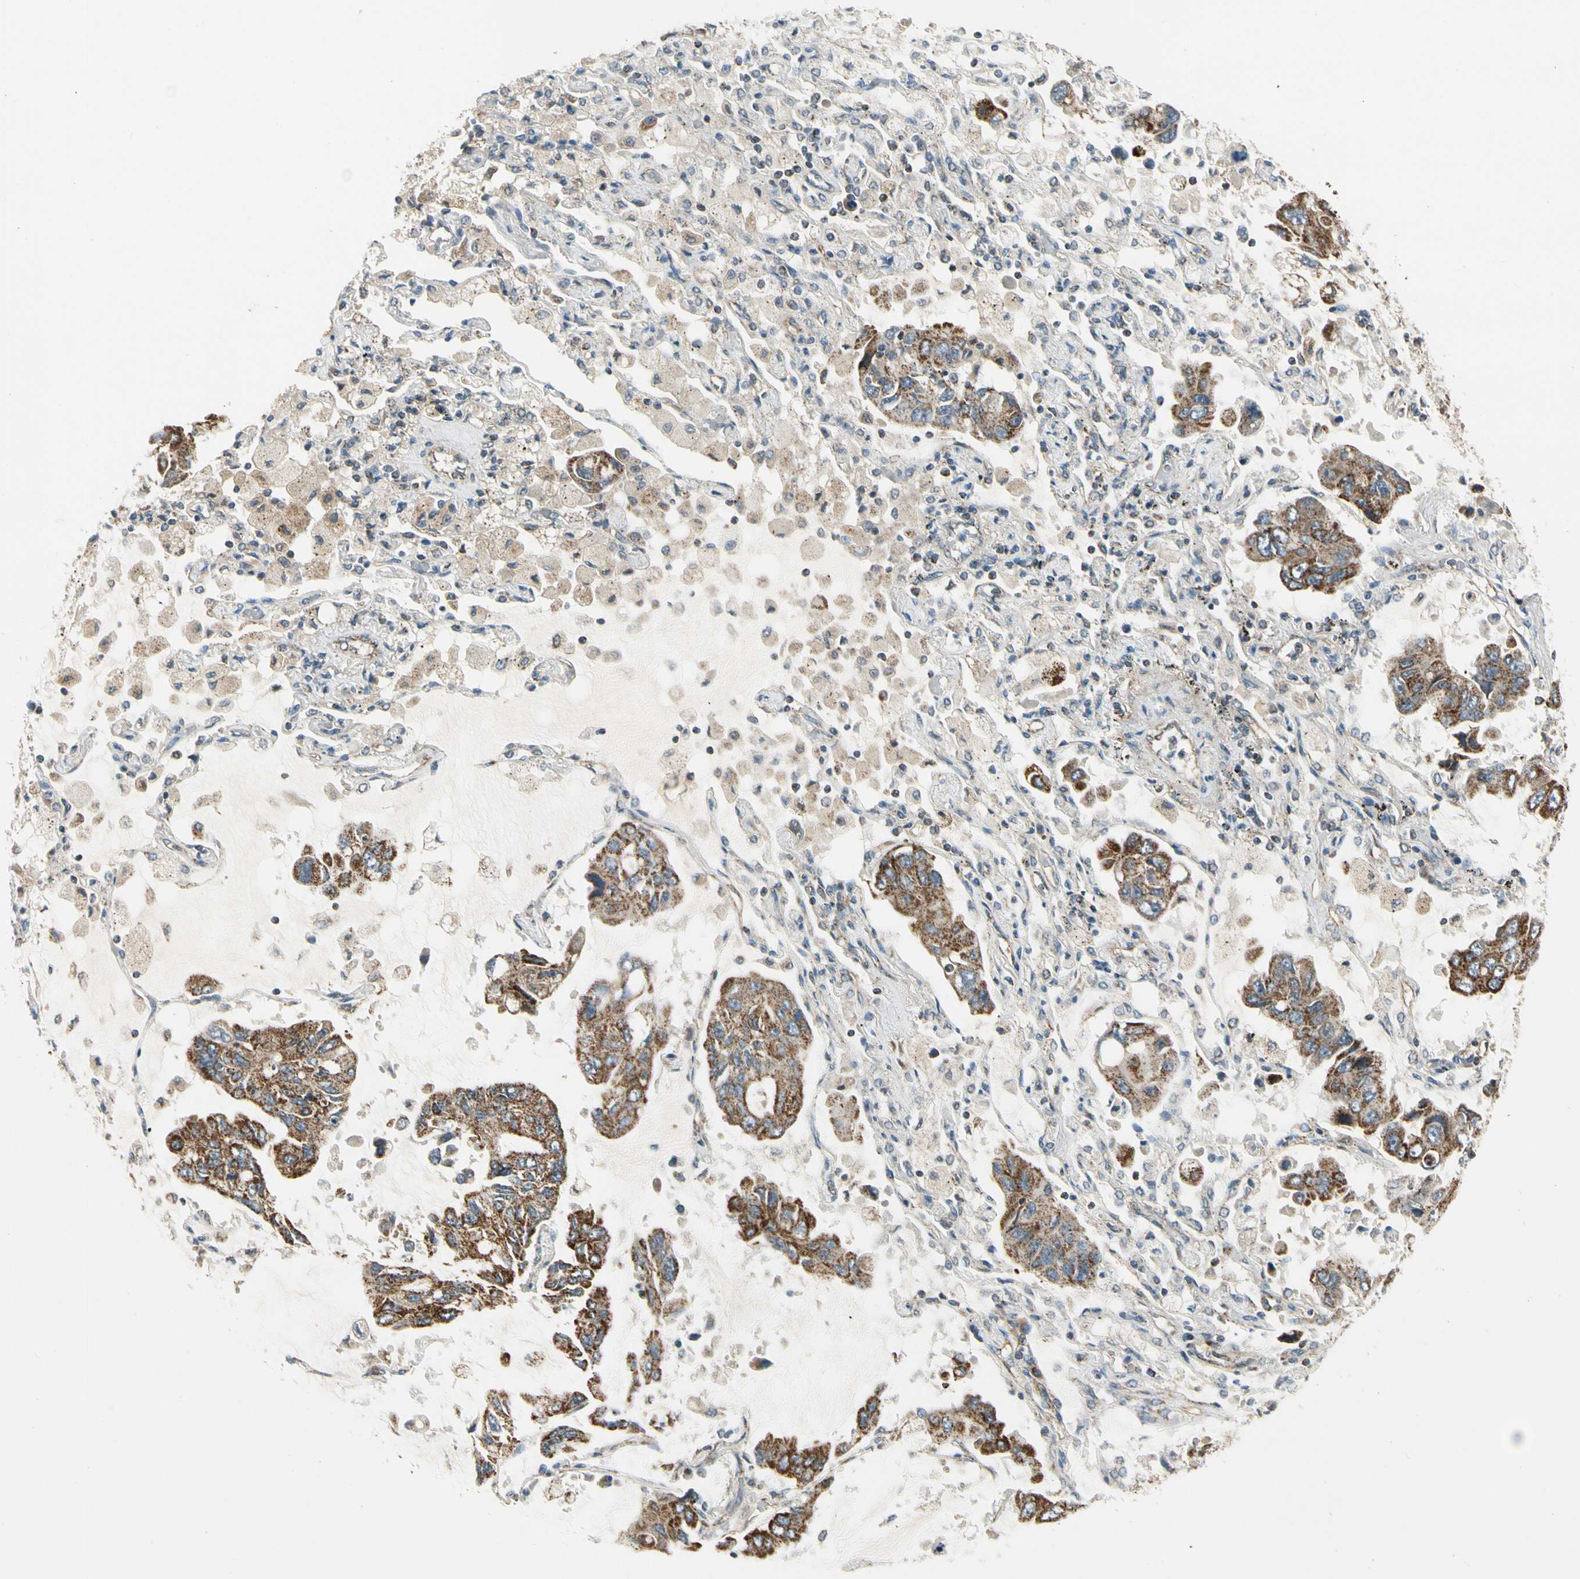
{"staining": {"intensity": "strong", "quantity": ">75%", "location": "cytoplasmic/membranous"}, "tissue": "lung cancer", "cell_type": "Tumor cells", "image_type": "cancer", "snomed": [{"axis": "morphology", "description": "Adenocarcinoma, NOS"}, {"axis": "topography", "description": "Lung"}], "caption": "Adenocarcinoma (lung) tissue demonstrates strong cytoplasmic/membranous expression in about >75% of tumor cells, visualized by immunohistochemistry.", "gene": "EPHB3", "patient": {"sex": "male", "age": 64}}